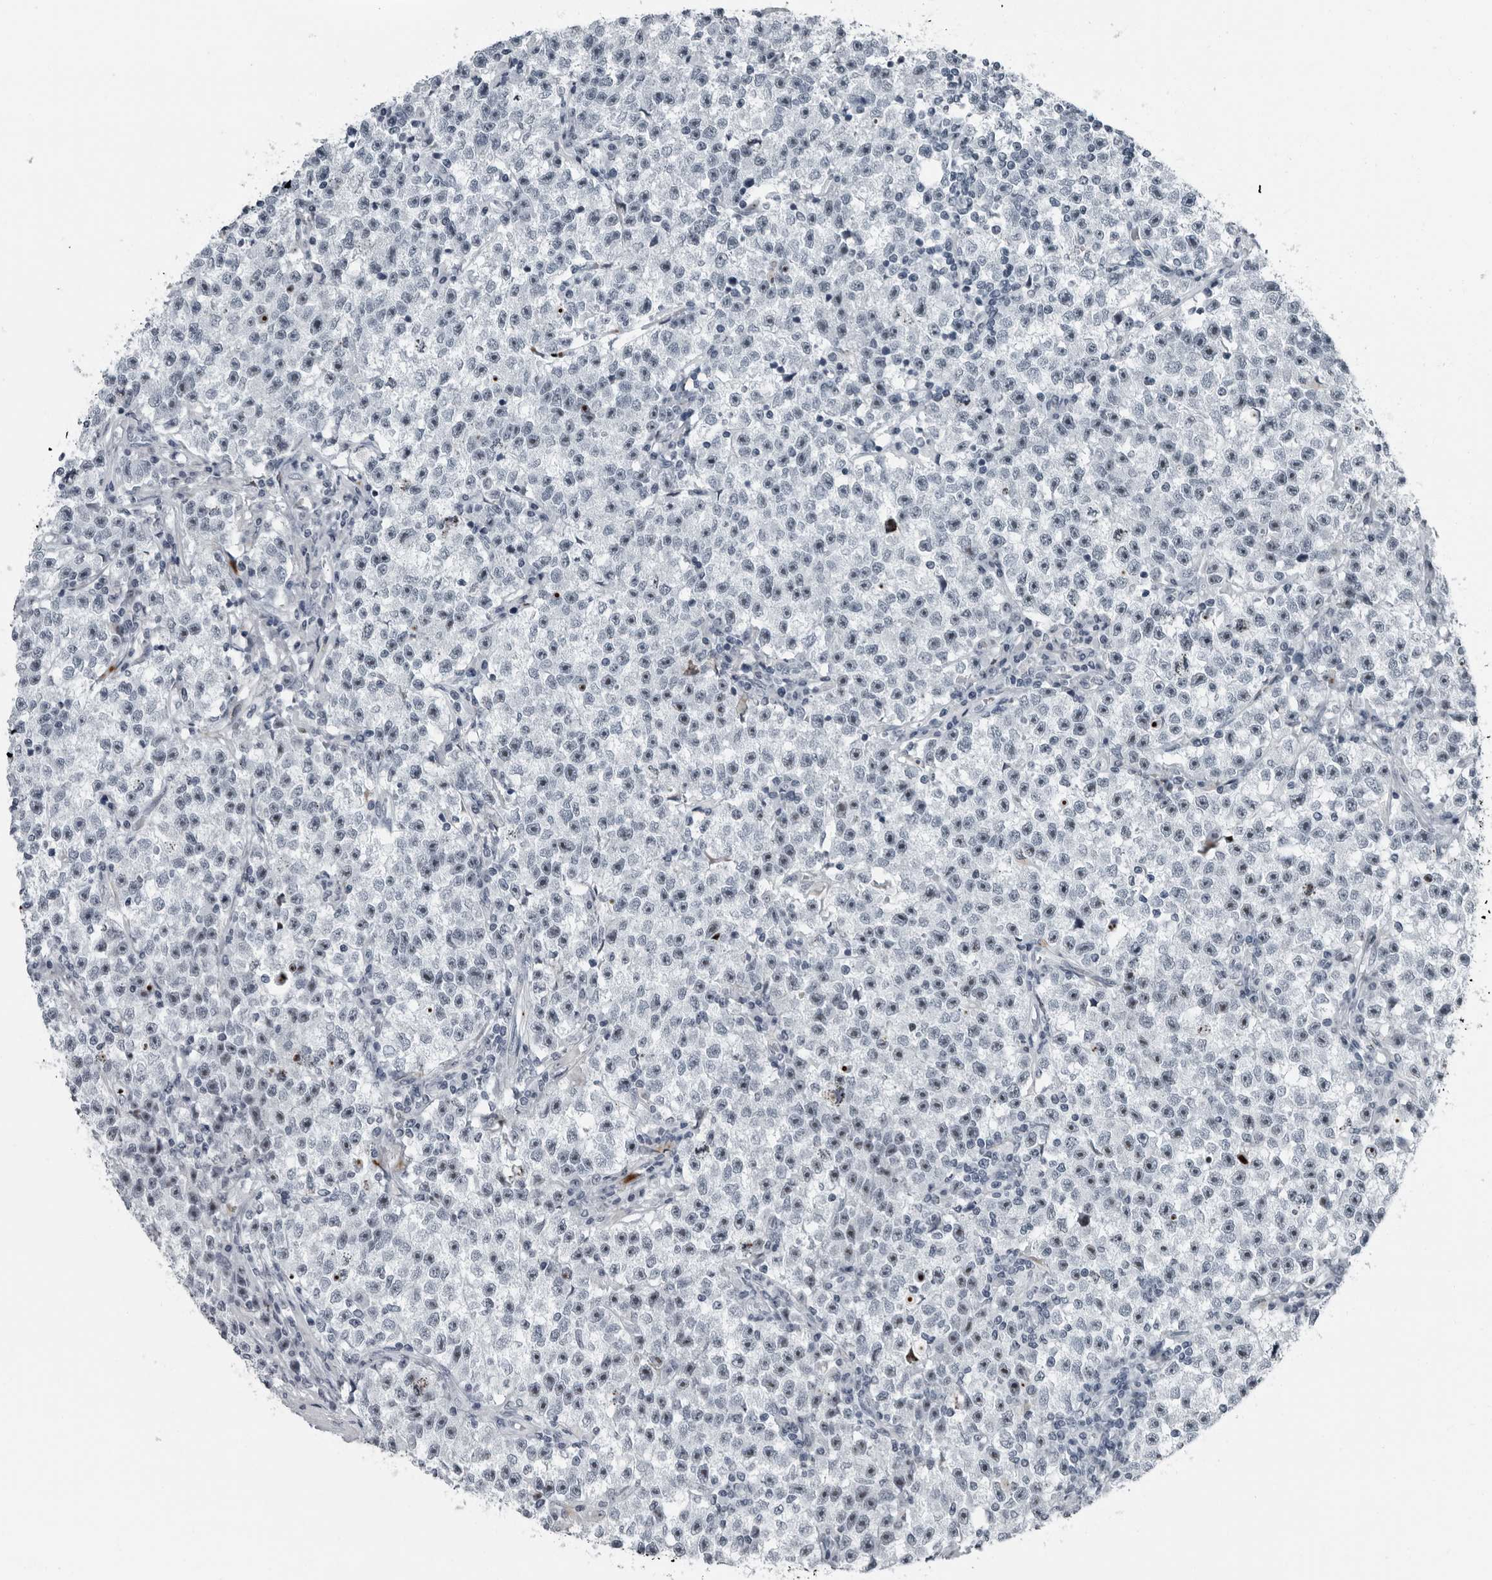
{"staining": {"intensity": "strong", "quantity": "<25%", "location": "nuclear"}, "tissue": "testis cancer", "cell_type": "Tumor cells", "image_type": "cancer", "snomed": [{"axis": "morphology", "description": "Seminoma, NOS"}, {"axis": "topography", "description": "Testis"}], "caption": "Strong nuclear expression for a protein is present in approximately <25% of tumor cells of testis cancer using IHC.", "gene": "PDCD11", "patient": {"sex": "male", "age": 22}}